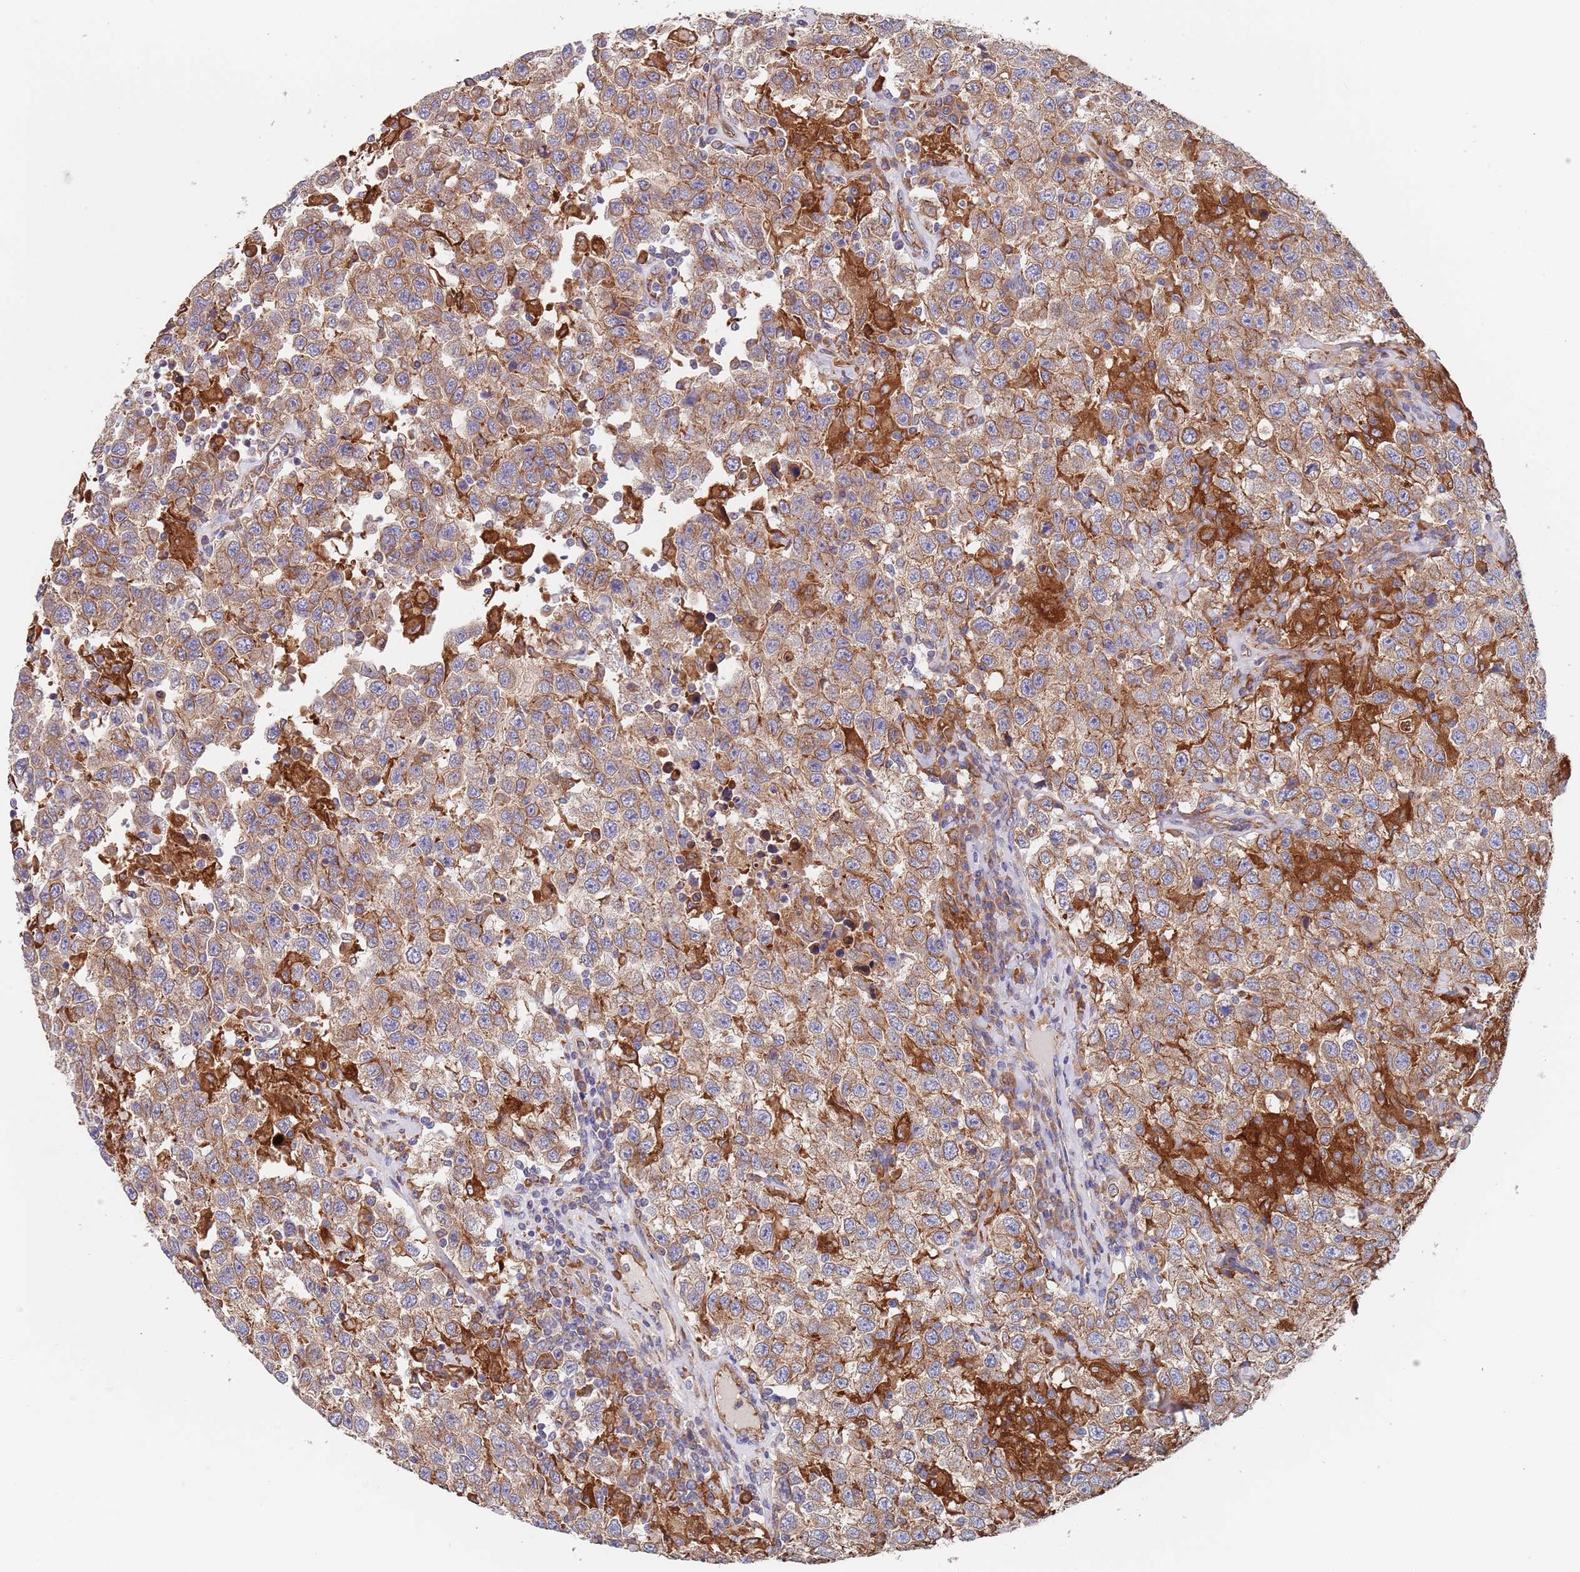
{"staining": {"intensity": "moderate", "quantity": ">75%", "location": "cytoplasmic/membranous"}, "tissue": "testis cancer", "cell_type": "Tumor cells", "image_type": "cancer", "snomed": [{"axis": "morphology", "description": "Seminoma, NOS"}, {"axis": "topography", "description": "Testis"}], "caption": "DAB (3,3'-diaminobenzidine) immunohistochemical staining of testis seminoma demonstrates moderate cytoplasmic/membranous protein expression in about >75% of tumor cells. Using DAB (brown) and hematoxylin (blue) stains, captured at high magnification using brightfield microscopy.", "gene": "DCUN1D3", "patient": {"sex": "male", "age": 41}}